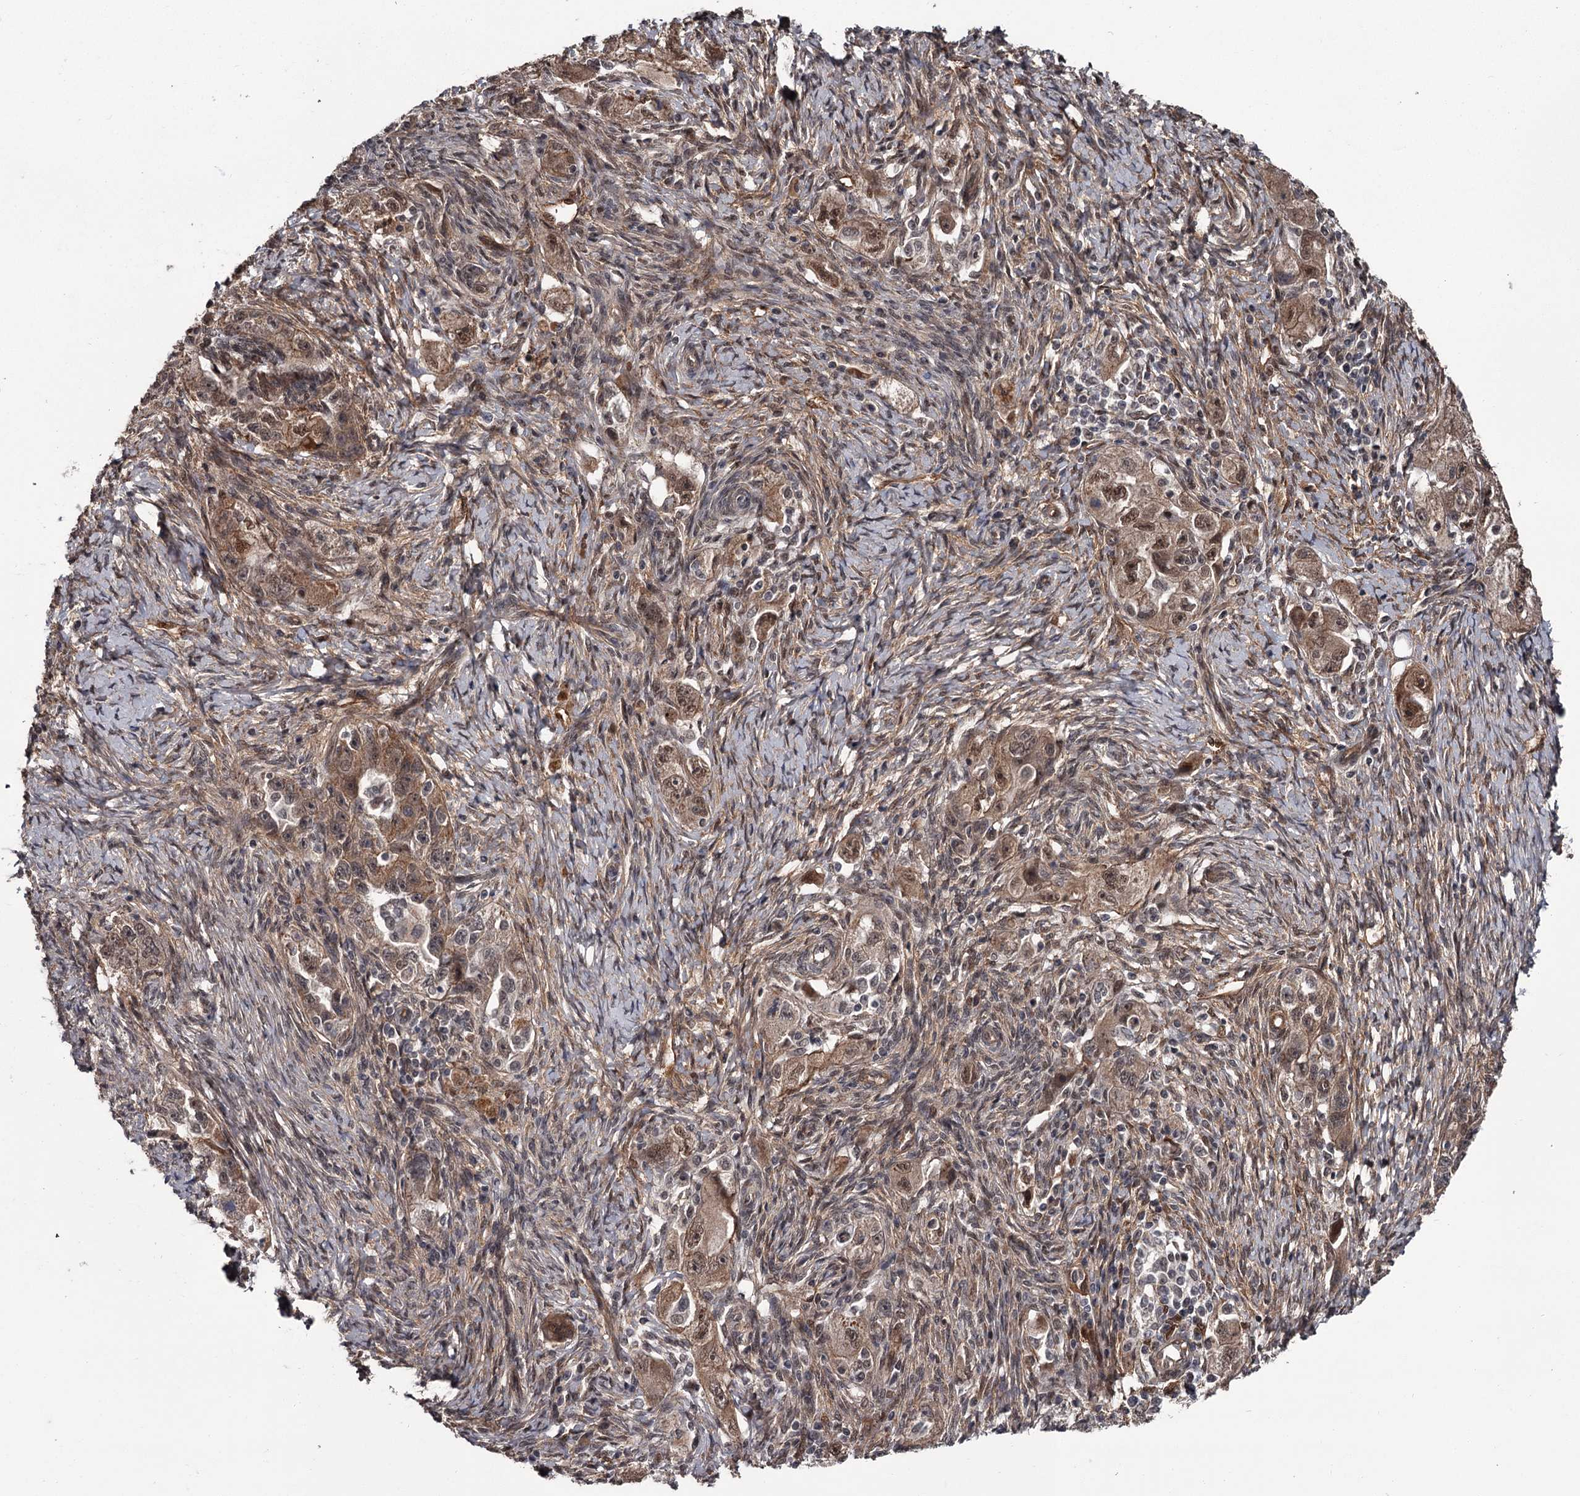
{"staining": {"intensity": "moderate", "quantity": ">75%", "location": "cytoplasmic/membranous,nuclear"}, "tissue": "ovarian cancer", "cell_type": "Tumor cells", "image_type": "cancer", "snomed": [{"axis": "morphology", "description": "Carcinoma, NOS"}, {"axis": "morphology", "description": "Cystadenocarcinoma, serous, NOS"}, {"axis": "topography", "description": "Ovary"}], "caption": "Ovarian cancer was stained to show a protein in brown. There is medium levels of moderate cytoplasmic/membranous and nuclear expression in about >75% of tumor cells.", "gene": "CDC42EP2", "patient": {"sex": "female", "age": 69}}